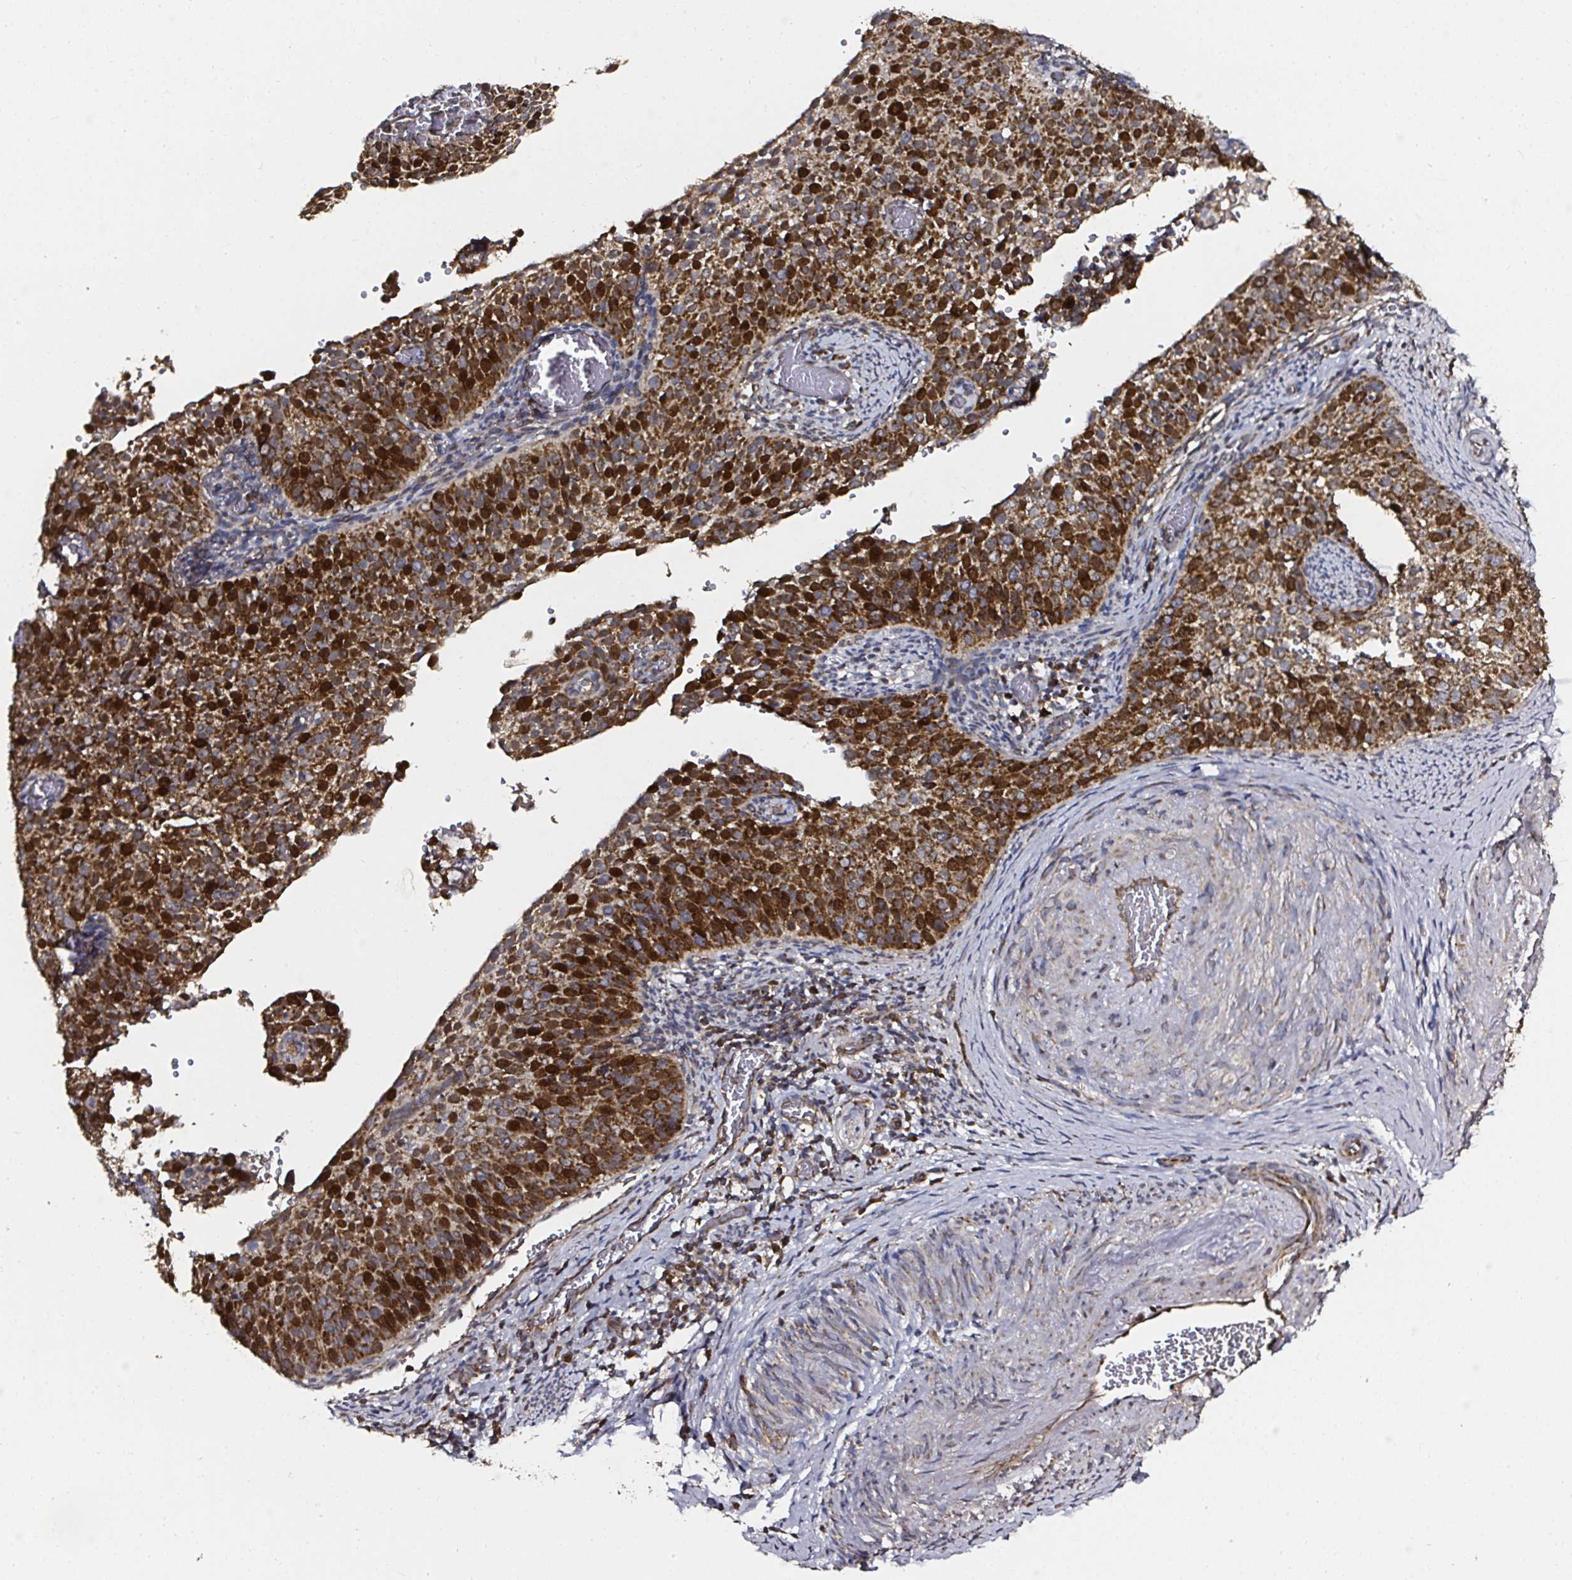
{"staining": {"intensity": "strong", "quantity": ">75%", "location": "cytoplasmic/membranous,nuclear"}, "tissue": "cervical cancer", "cell_type": "Tumor cells", "image_type": "cancer", "snomed": [{"axis": "morphology", "description": "Squamous cell carcinoma, NOS"}, {"axis": "topography", "description": "Cervix"}], "caption": "Human cervical cancer stained with a protein marker shows strong staining in tumor cells.", "gene": "ATAD3B", "patient": {"sex": "female", "age": 44}}